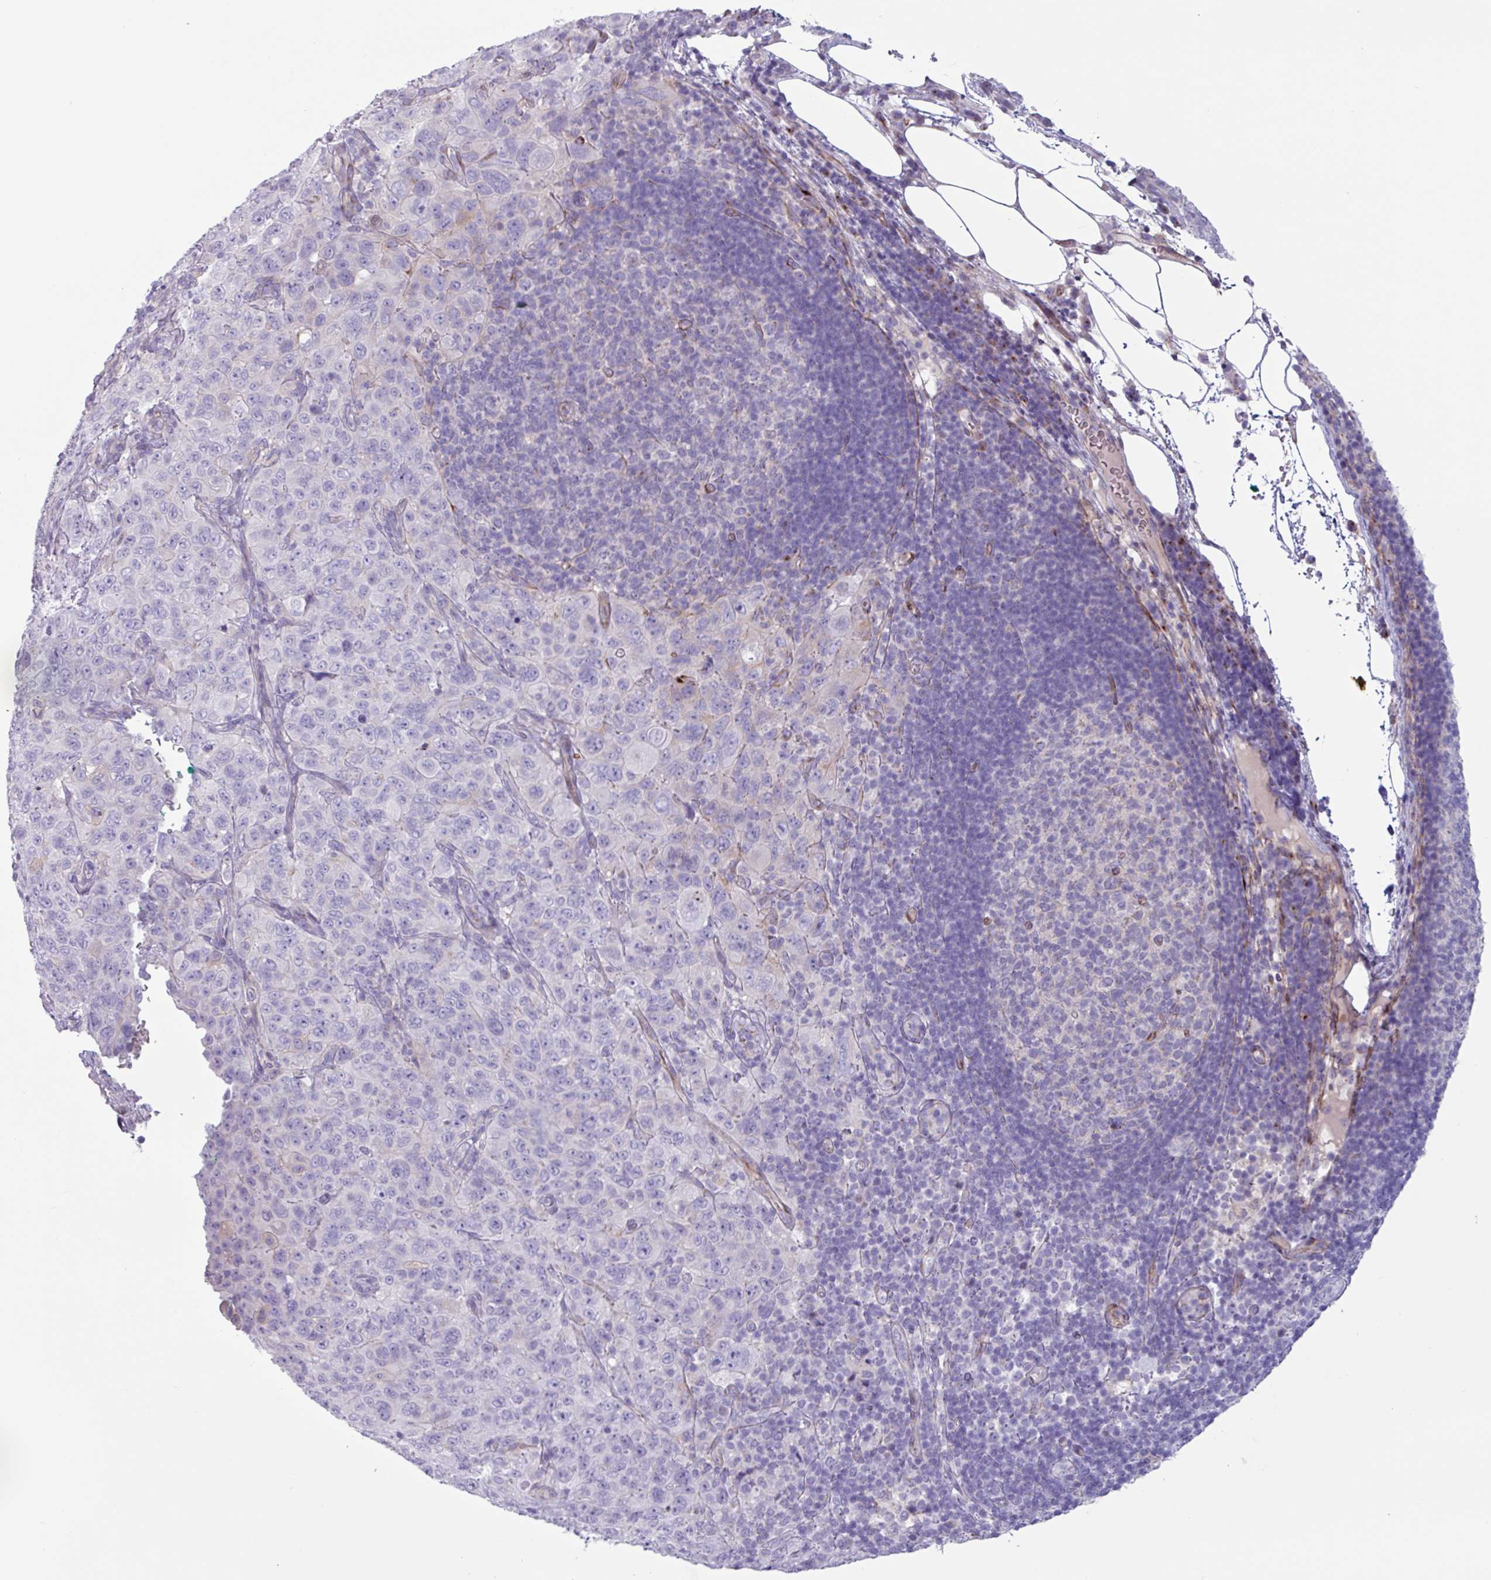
{"staining": {"intensity": "negative", "quantity": "none", "location": "none"}, "tissue": "pancreatic cancer", "cell_type": "Tumor cells", "image_type": "cancer", "snomed": [{"axis": "morphology", "description": "Adenocarcinoma, NOS"}, {"axis": "topography", "description": "Pancreas"}], "caption": "Immunohistochemistry (IHC) photomicrograph of neoplastic tissue: human pancreatic cancer stained with DAB exhibits no significant protein staining in tumor cells.", "gene": "ADGRE1", "patient": {"sex": "male", "age": 68}}